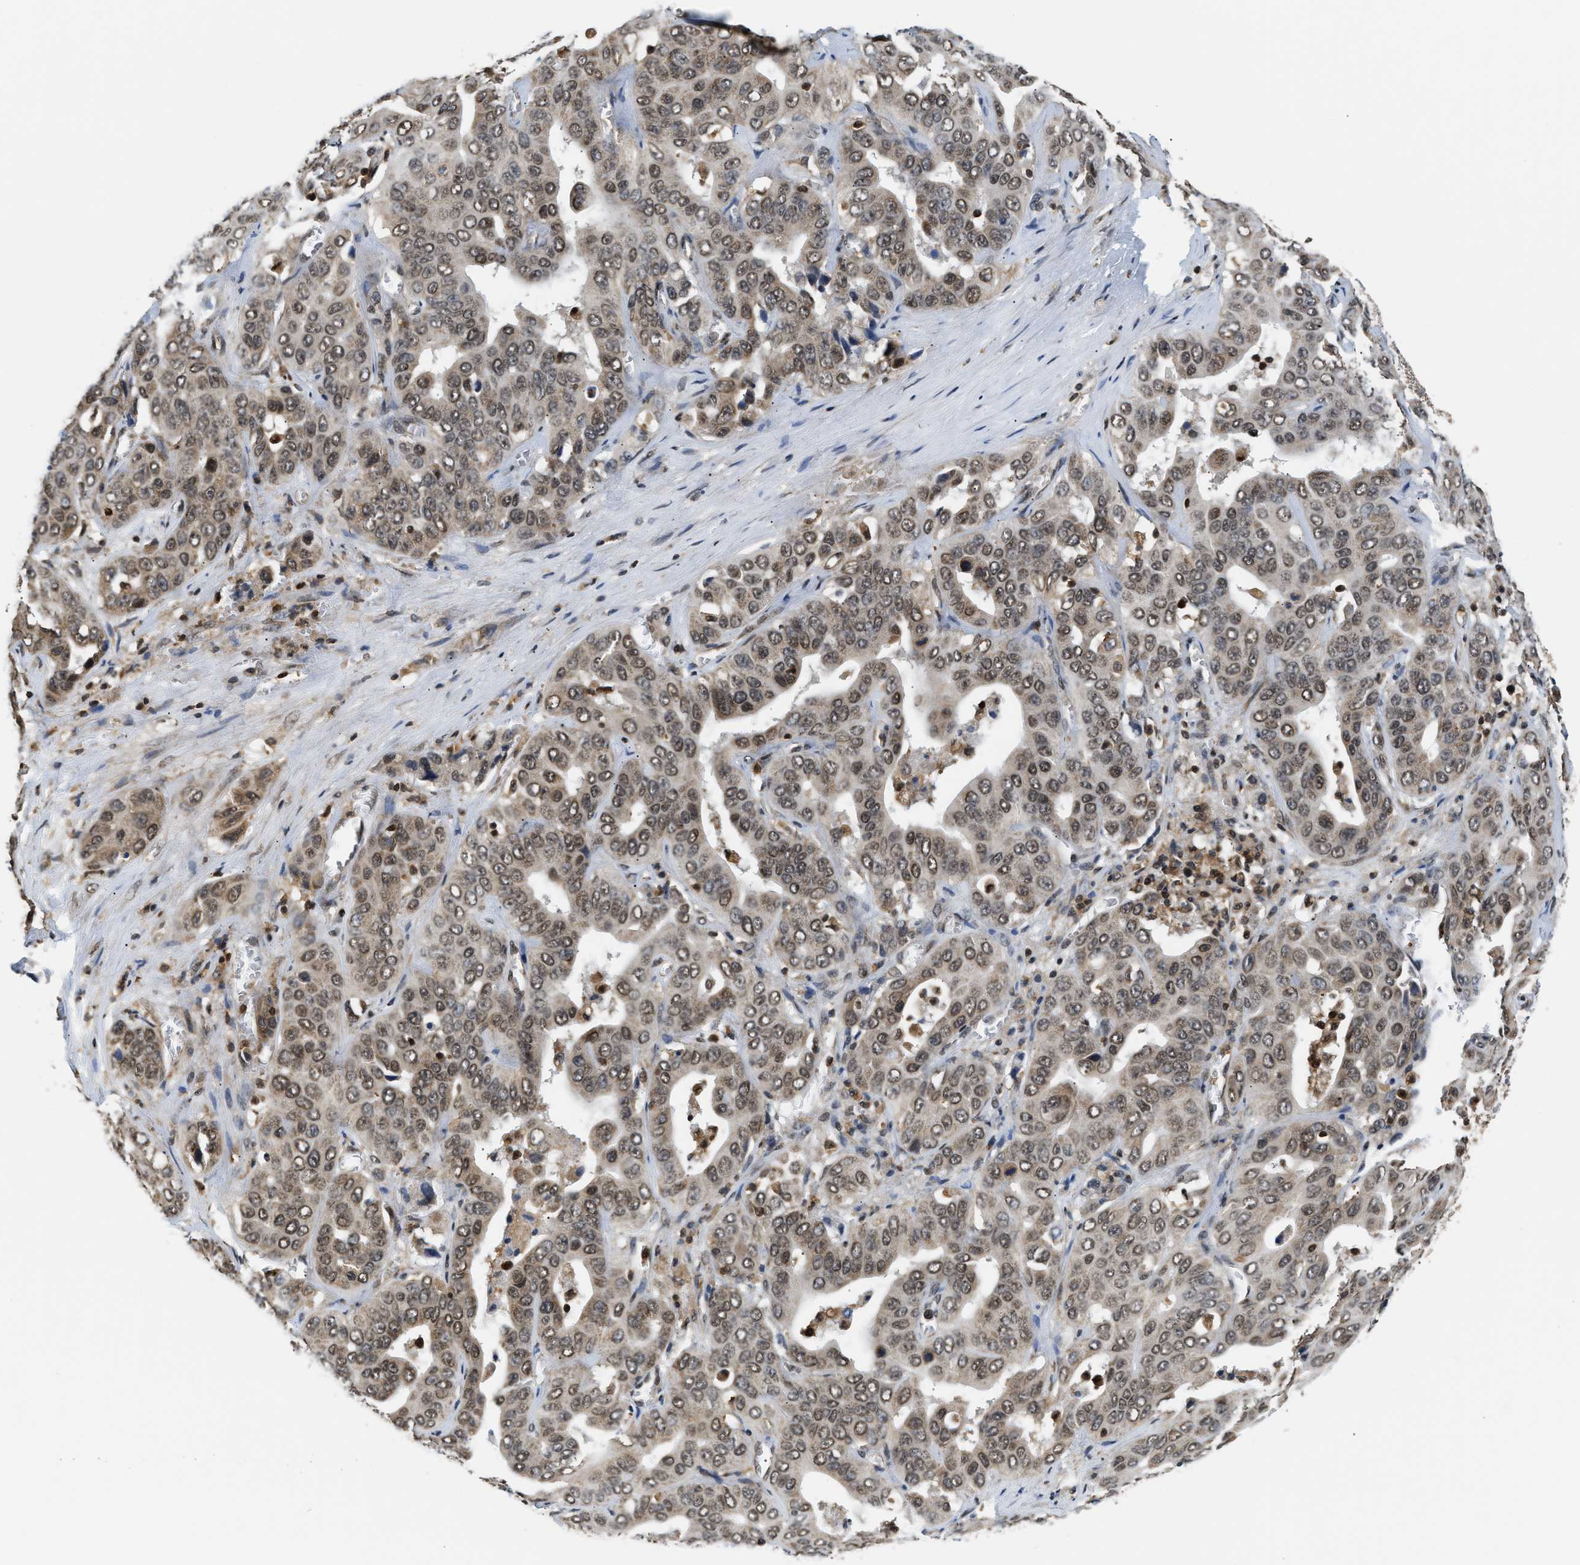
{"staining": {"intensity": "weak", "quantity": ">75%", "location": "cytoplasmic/membranous,nuclear"}, "tissue": "liver cancer", "cell_type": "Tumor cells", "image_type": "cancer", "snomed": [{"axis": "morphology", "description": "Cholangiocarcinoma"}, {"axis": "topography", "description": "Liver"}], "caption": "The micrograph shows a brown stain indicating the presence of a protein in the cytoplasmic/membranous and nuclear of tumor cells in liver cholangiocarcinoma.", "gene": "STK10", "patient": {"sex": "female", "age": 52}}